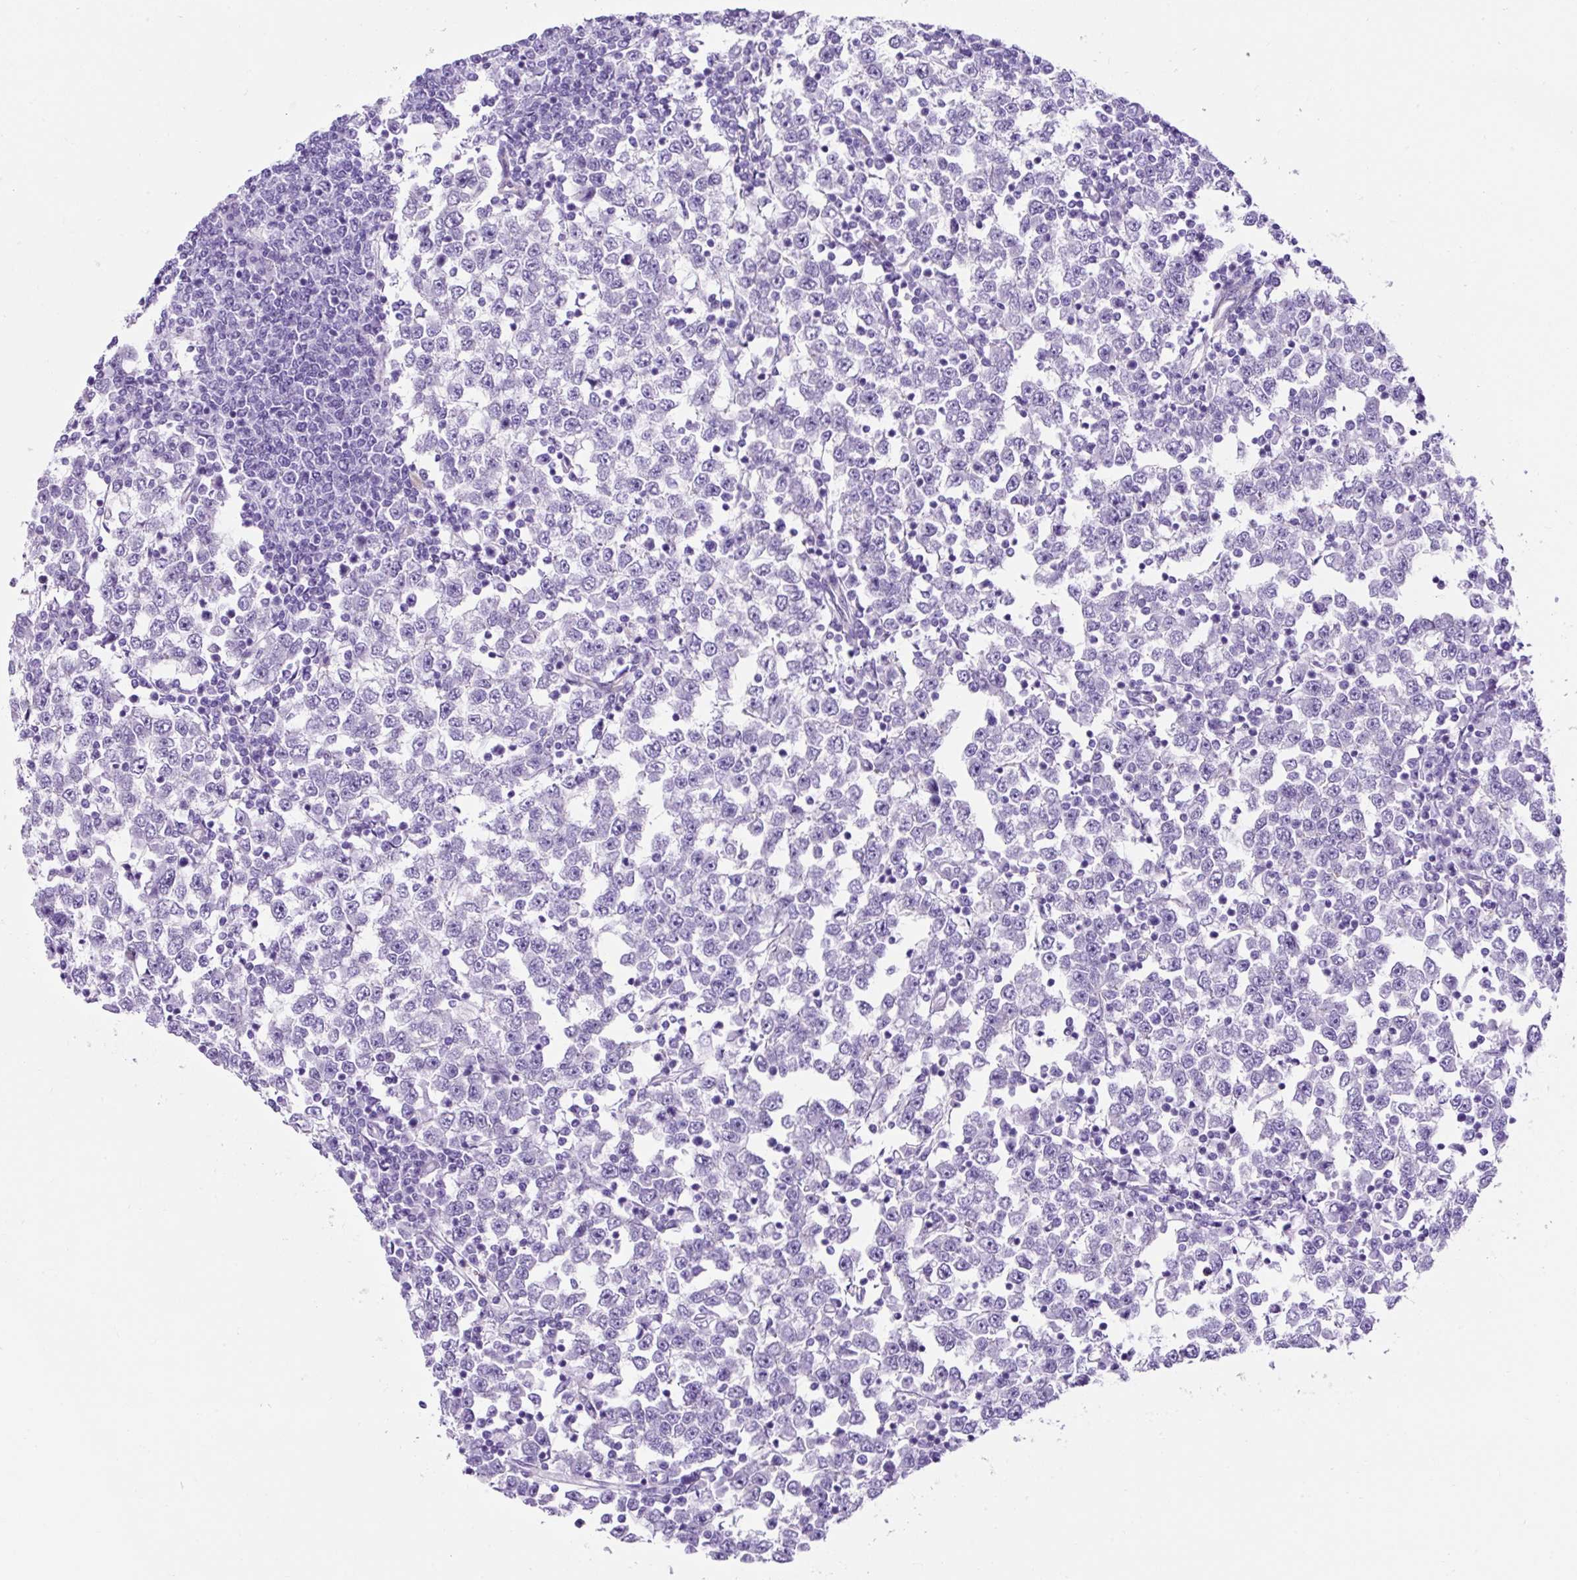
{"staining": {"intensity": "negative", "quantity": "none", "location": "none"}, "tissue": "testis cancer", "cell_type": "Tumor cells", "image_type": "cancer", "snomed": [{"axis": "morphology", "description": "Seminoma, NOS"}, {"axis": "topography", "description": "Testis"}], "caption": "An immunohistochemistry (IHC) image of testis seminoma is shown. There is no staining in tumor cells of testis seminoma.", "gene": "KRT12", "patient": {"sex": "male", "age": 65}}